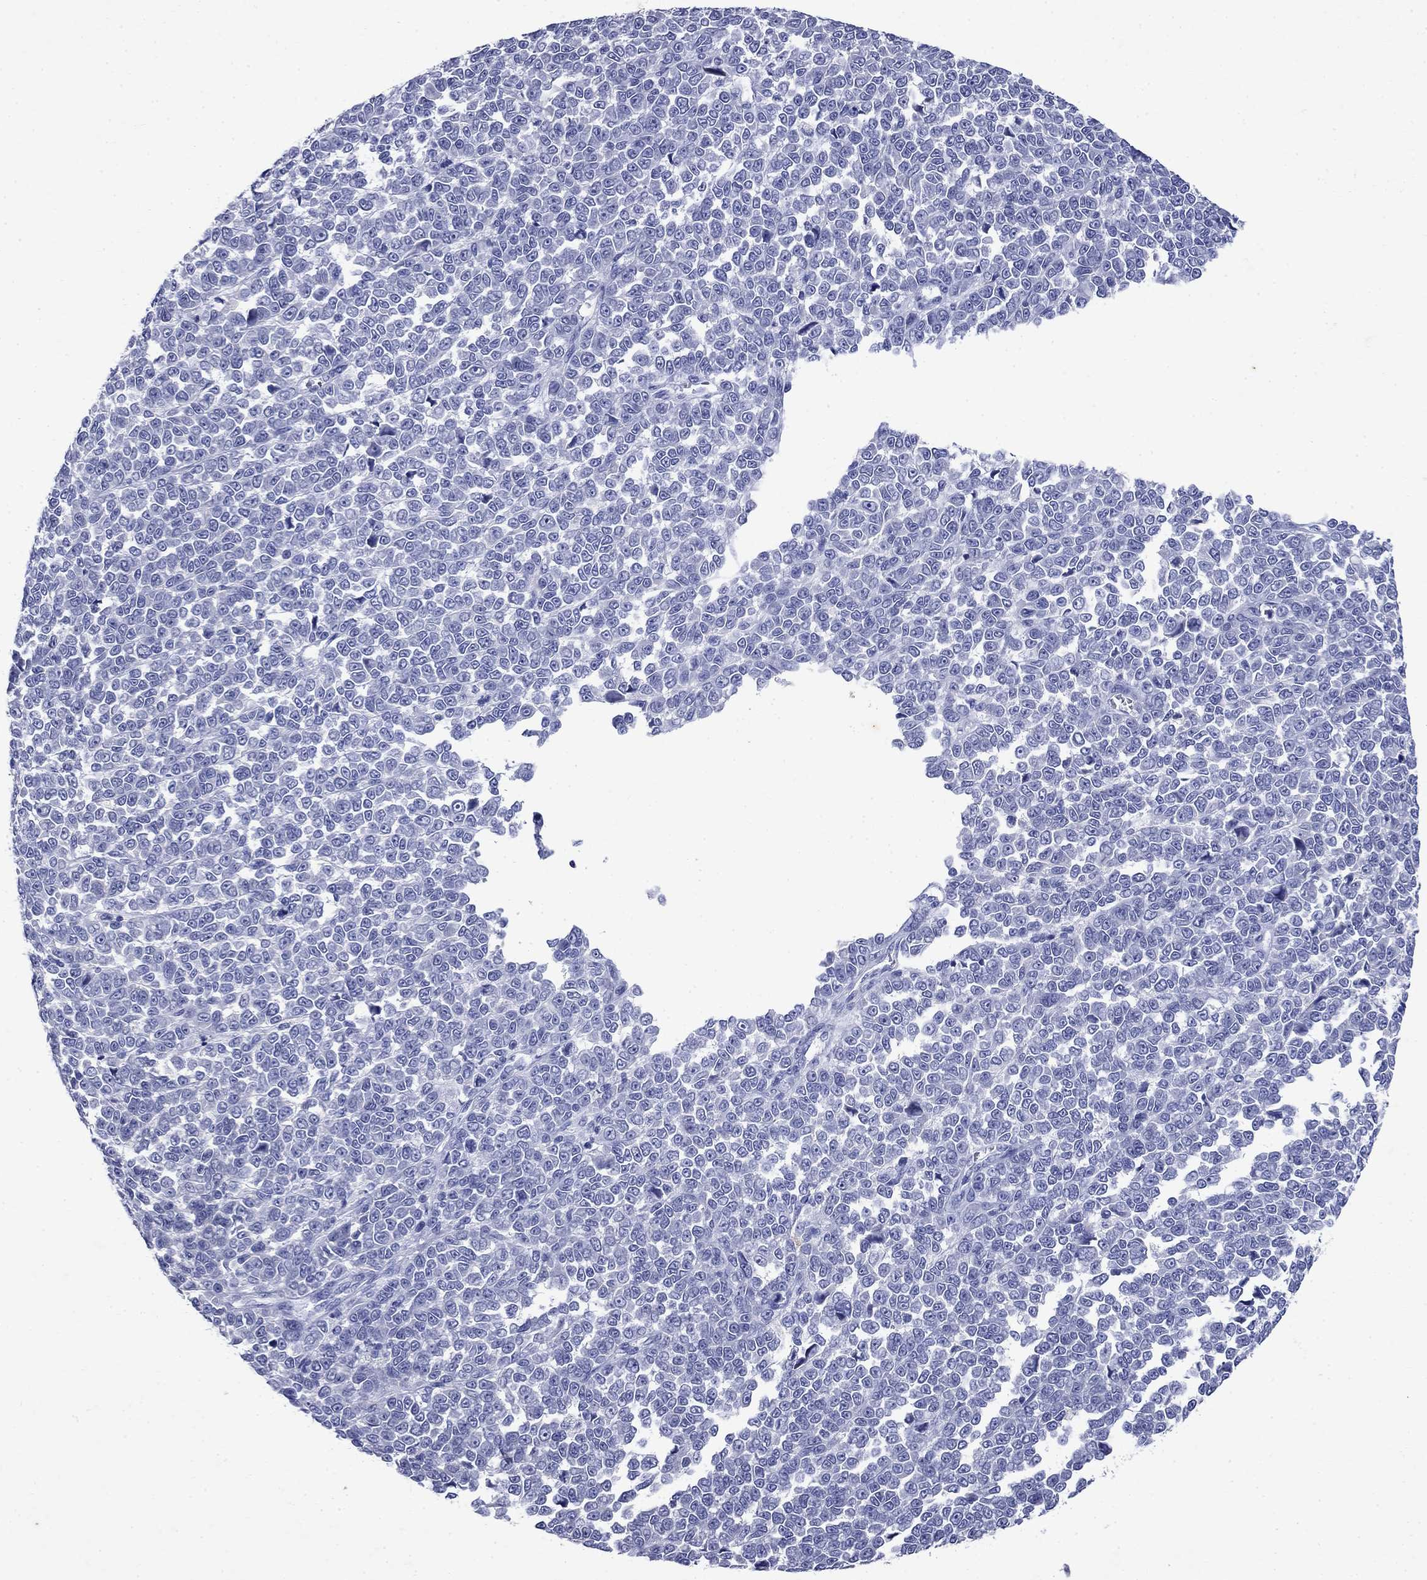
{"staining": {"intensity": "negative", "quantity": "none", "location": "none"}, "tissue": "melanoma", "cell_type": "Tumor cells", "image_type": "cancer", "snomed": [{"axis": "morphology", "description": "Malignant melanoma, NOS"}, {"axis": "topography", "description": "Skin"}], "caption": "High power microscopy histopathology image of an IHC histopathology image of malignant melanoma, revealing no significant positivity in tumor cells.", "gene": "CD1A", "patient": {"sex": "female", "age": 95}}